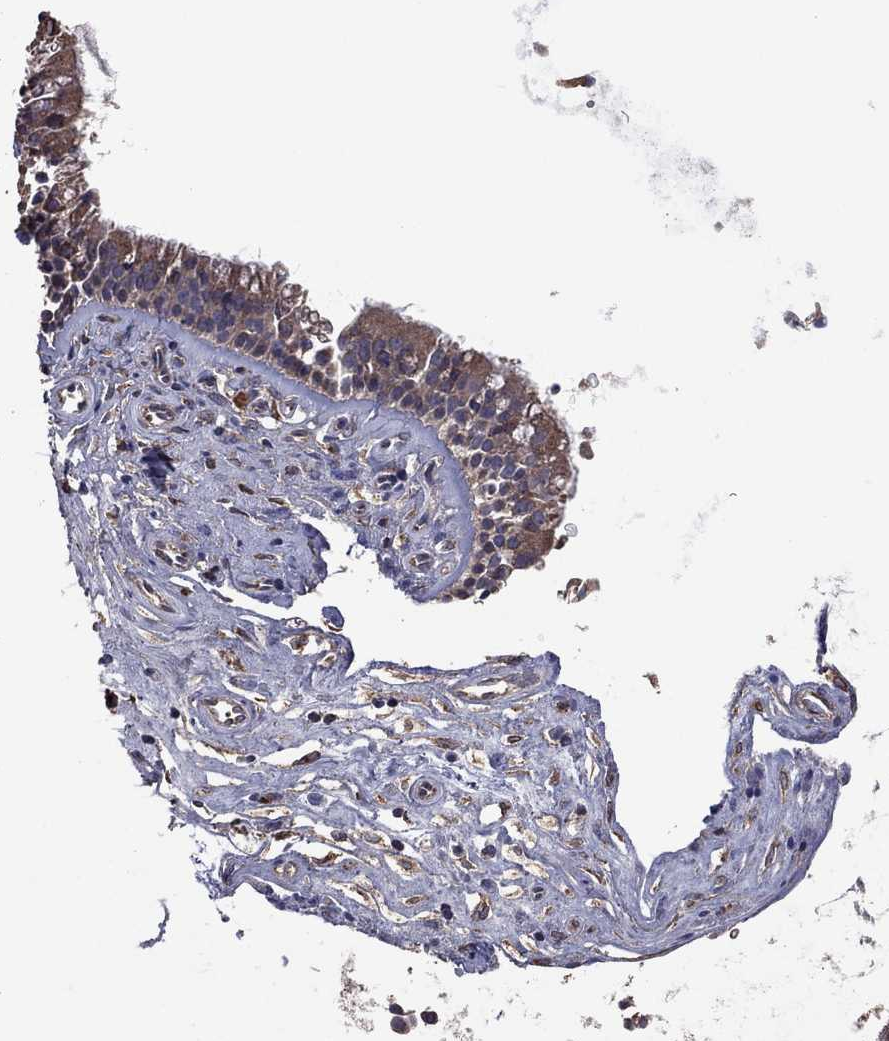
{"staining": {"intensity": "moderate", "quantity": "25%-75%", "location": "cytoplasmic/membranous"}, "tissue": "nasopharynx", "cell_type": "Respiratory epithelial cells", "image_type": "normal", "snomed": [{"axis": "morphology", "description": "Normal tissue, NOS"}, {"axis": "topography", "description": "Nasopharynx"}], "caption": "IHC histopathology image of unremarkable nasopharynx: human nasopharynx stained using immunohistochemistry displays medium levels of moderate protein expression localized specifically in the cytoplasmic/membranous of respiratory epithelial cells, appearing as a cytoplasmic/membranous brown color.", "gene": "FLT4", "patient": {"sex": "female", "age": 47}}